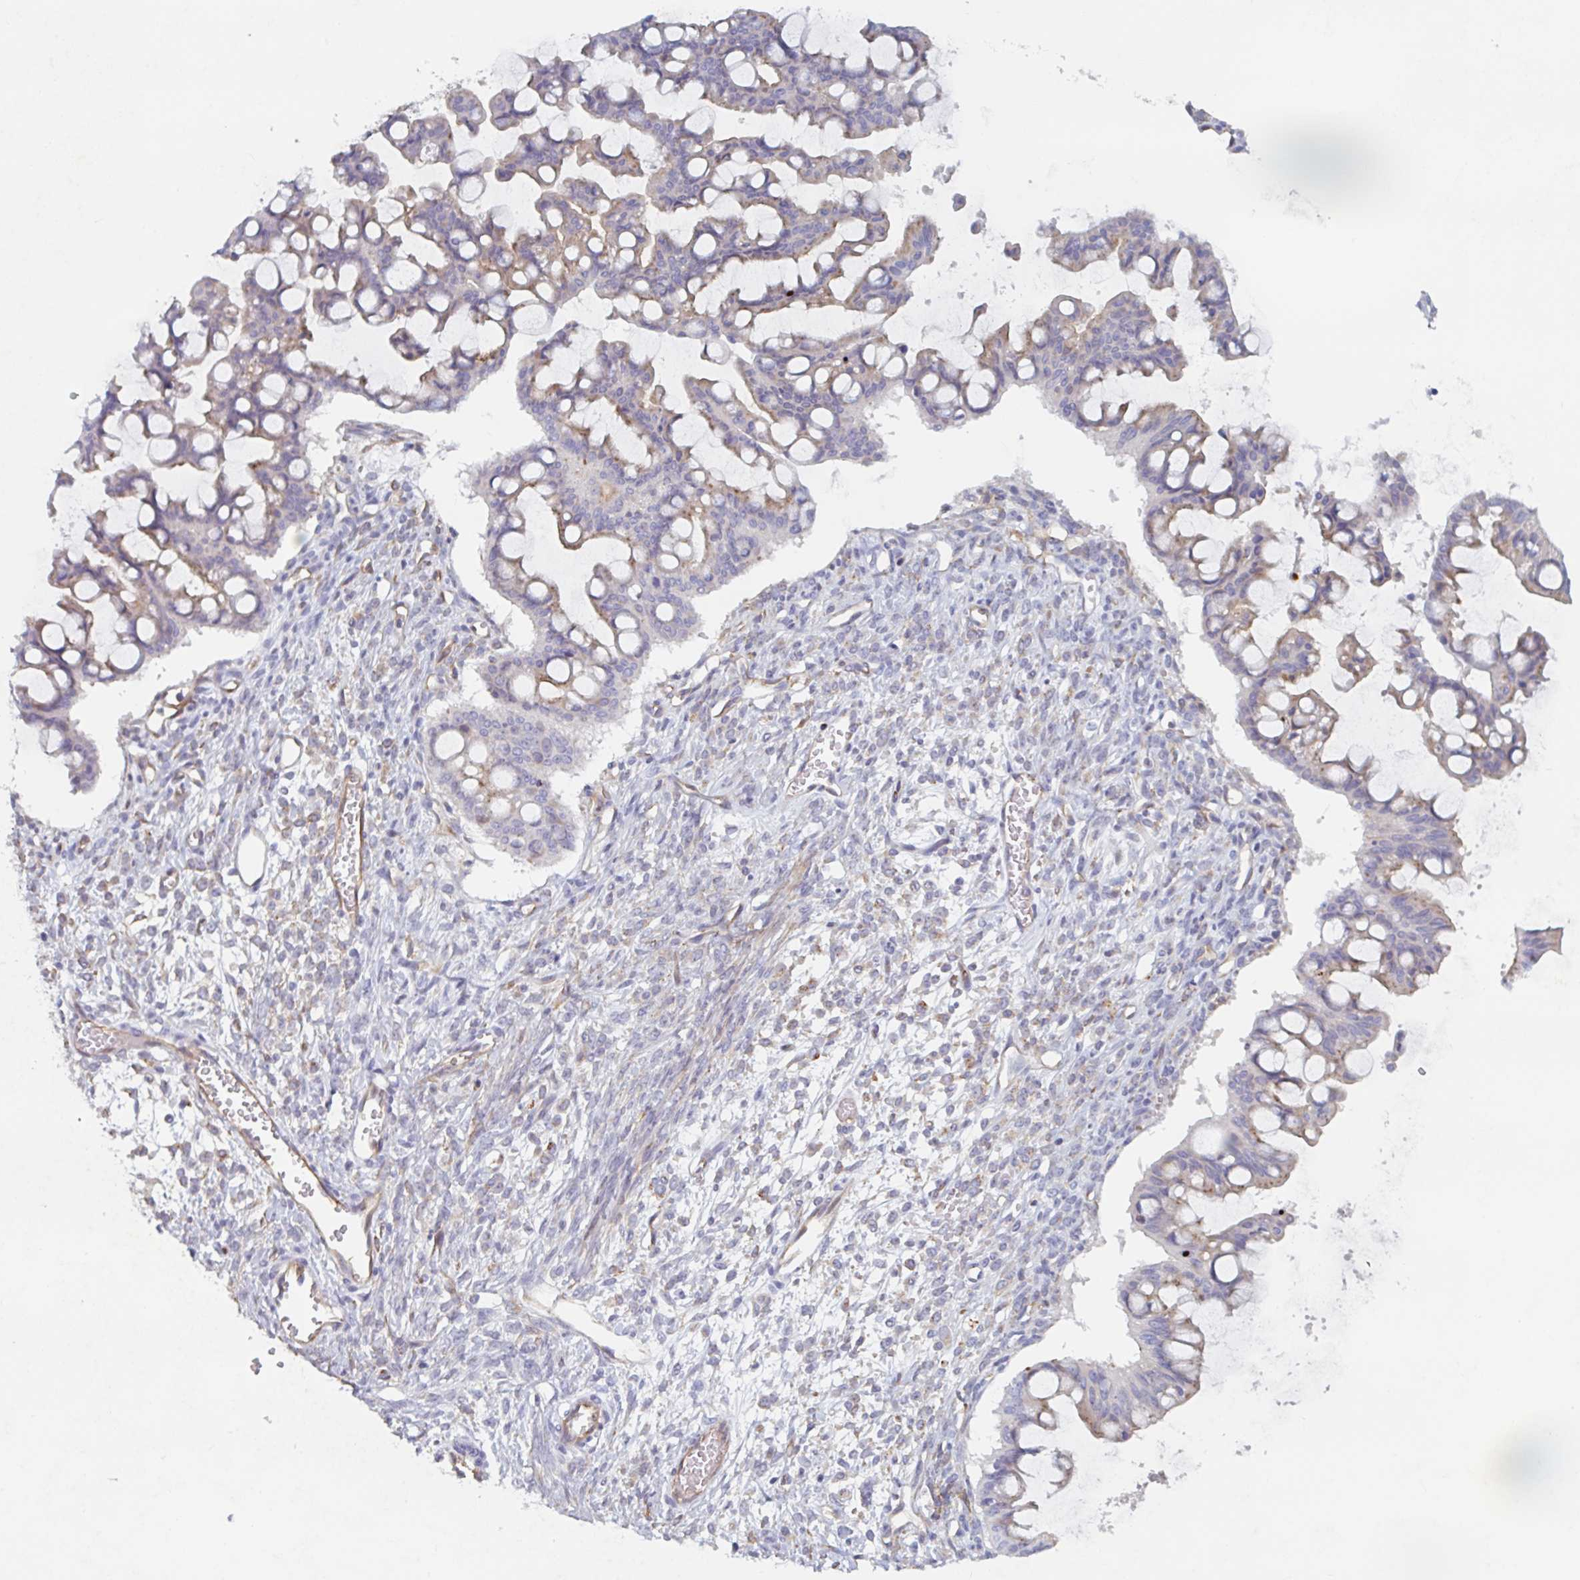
{"staining": {"intensity": "weak", "quantity": ">75%", "location": "cytoplasmic/membranous"}, "tissue": "ovarian cancer", "cell_type": "Tumor cells", "image_type": "cancer", "snomed": [{"axis": "morphology", "description": "Cystadenocarcinoma, mucinous, NOS"}, {"axis": "topography", "description": "Ovary"}], "caption": "This is a histology image of immunohistochemistry staining of ovarian cancer, which shows weak positivity in the cytoplasmic/membranous of tumor cells.", "gene": "MANBA", "patient": {"sex": "female", "age": 73}}